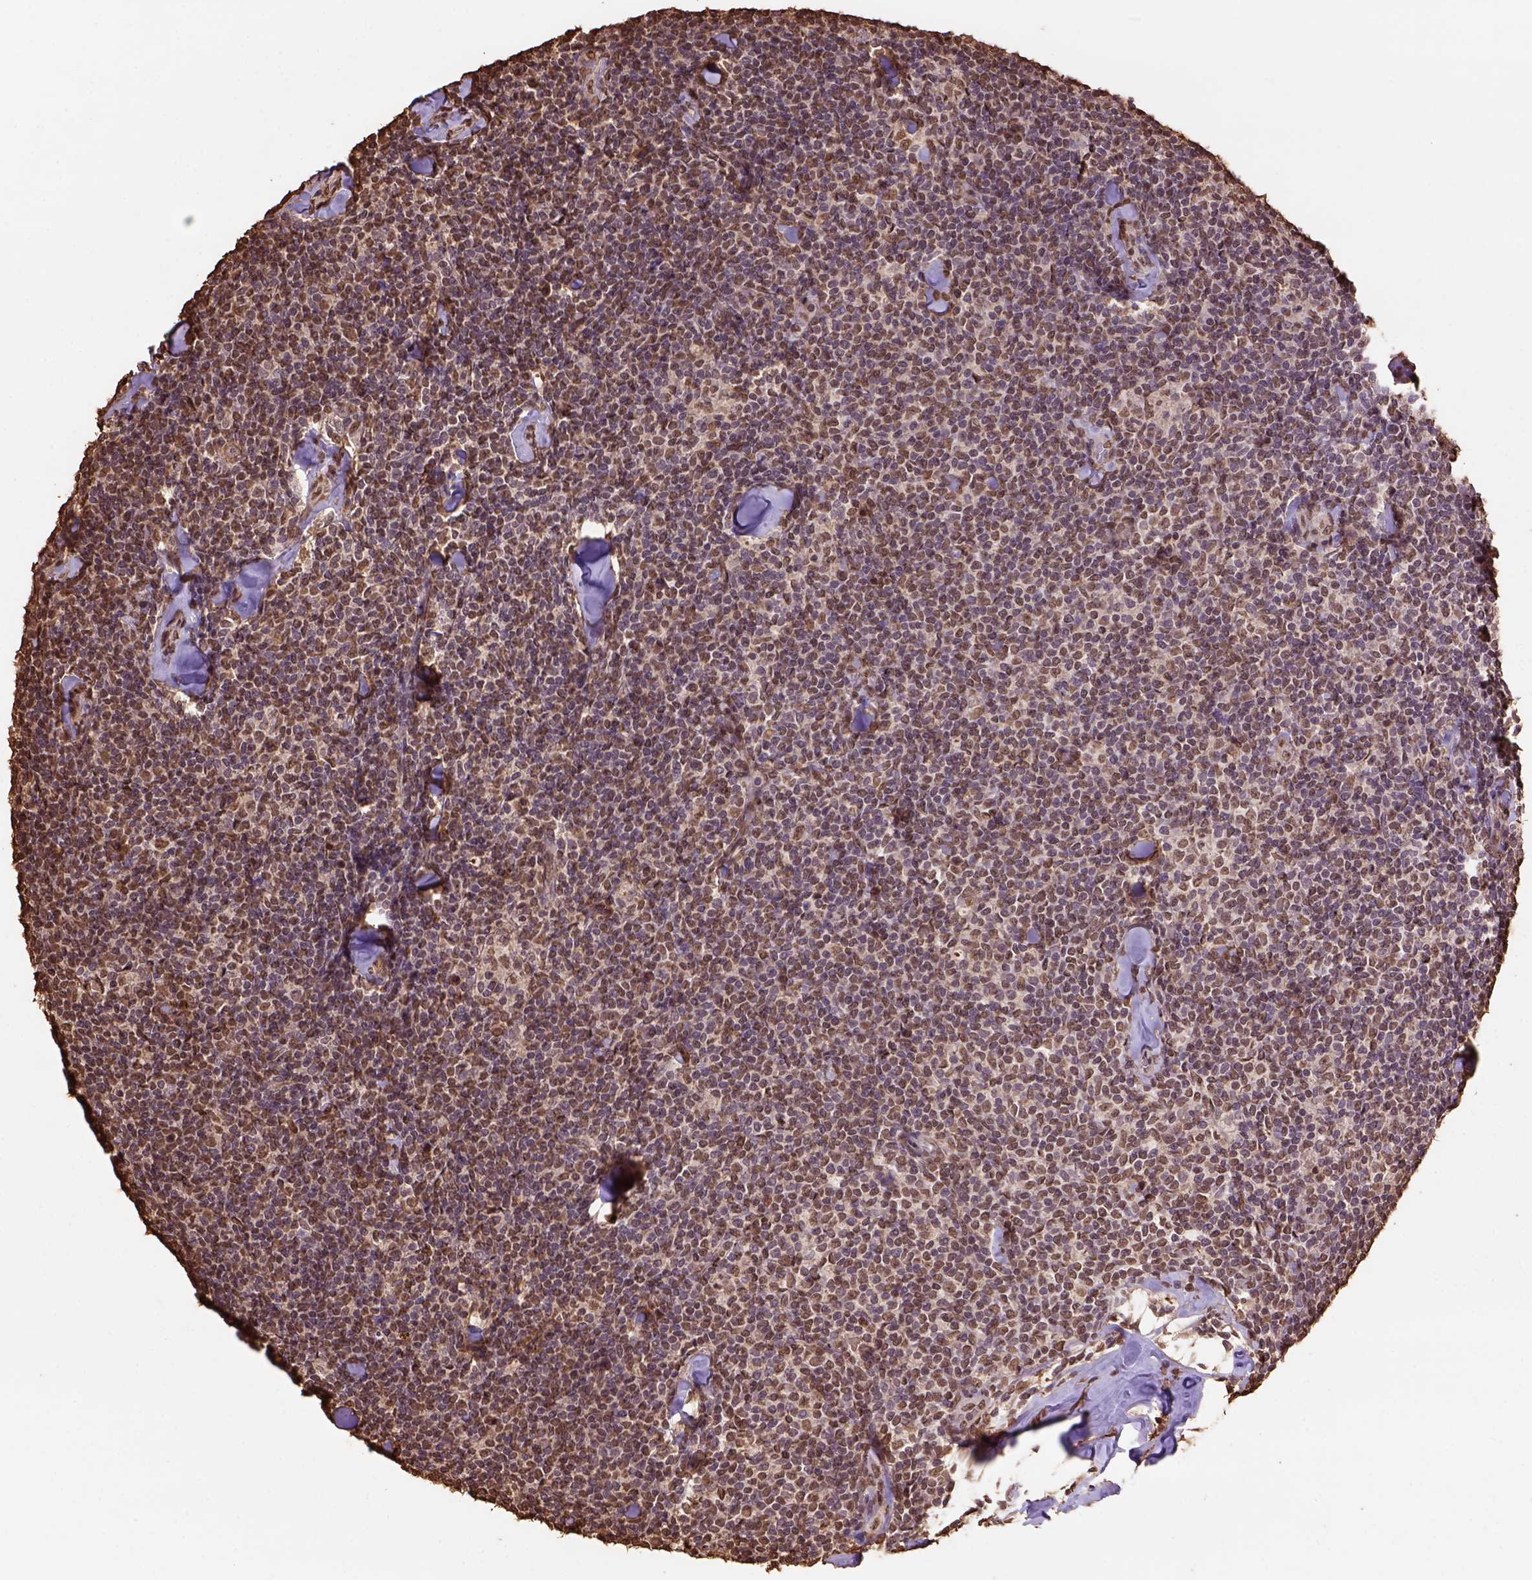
{"staining": {"intensity": "moderate", "quantity": ">75%", "location": "nuclear"}, "tissue": "lymphoma", "cell_type": "Tumor cells", "image_type": "cancer", "snomed": [{"axis": "morphology", "description": "Malignant lymphoma, non-Hodgkin's type, Low grade"}, {"axis": "topography", "description": "Lymph node"}], "caption": "Moderate nuclear staining is appreciated in about >75% of tumor cells in low-grade malignant lymphoma, non-Hodgkin's type.", "gene": "CSTF2T", "patient": {"sex": "female", "age": 56}}